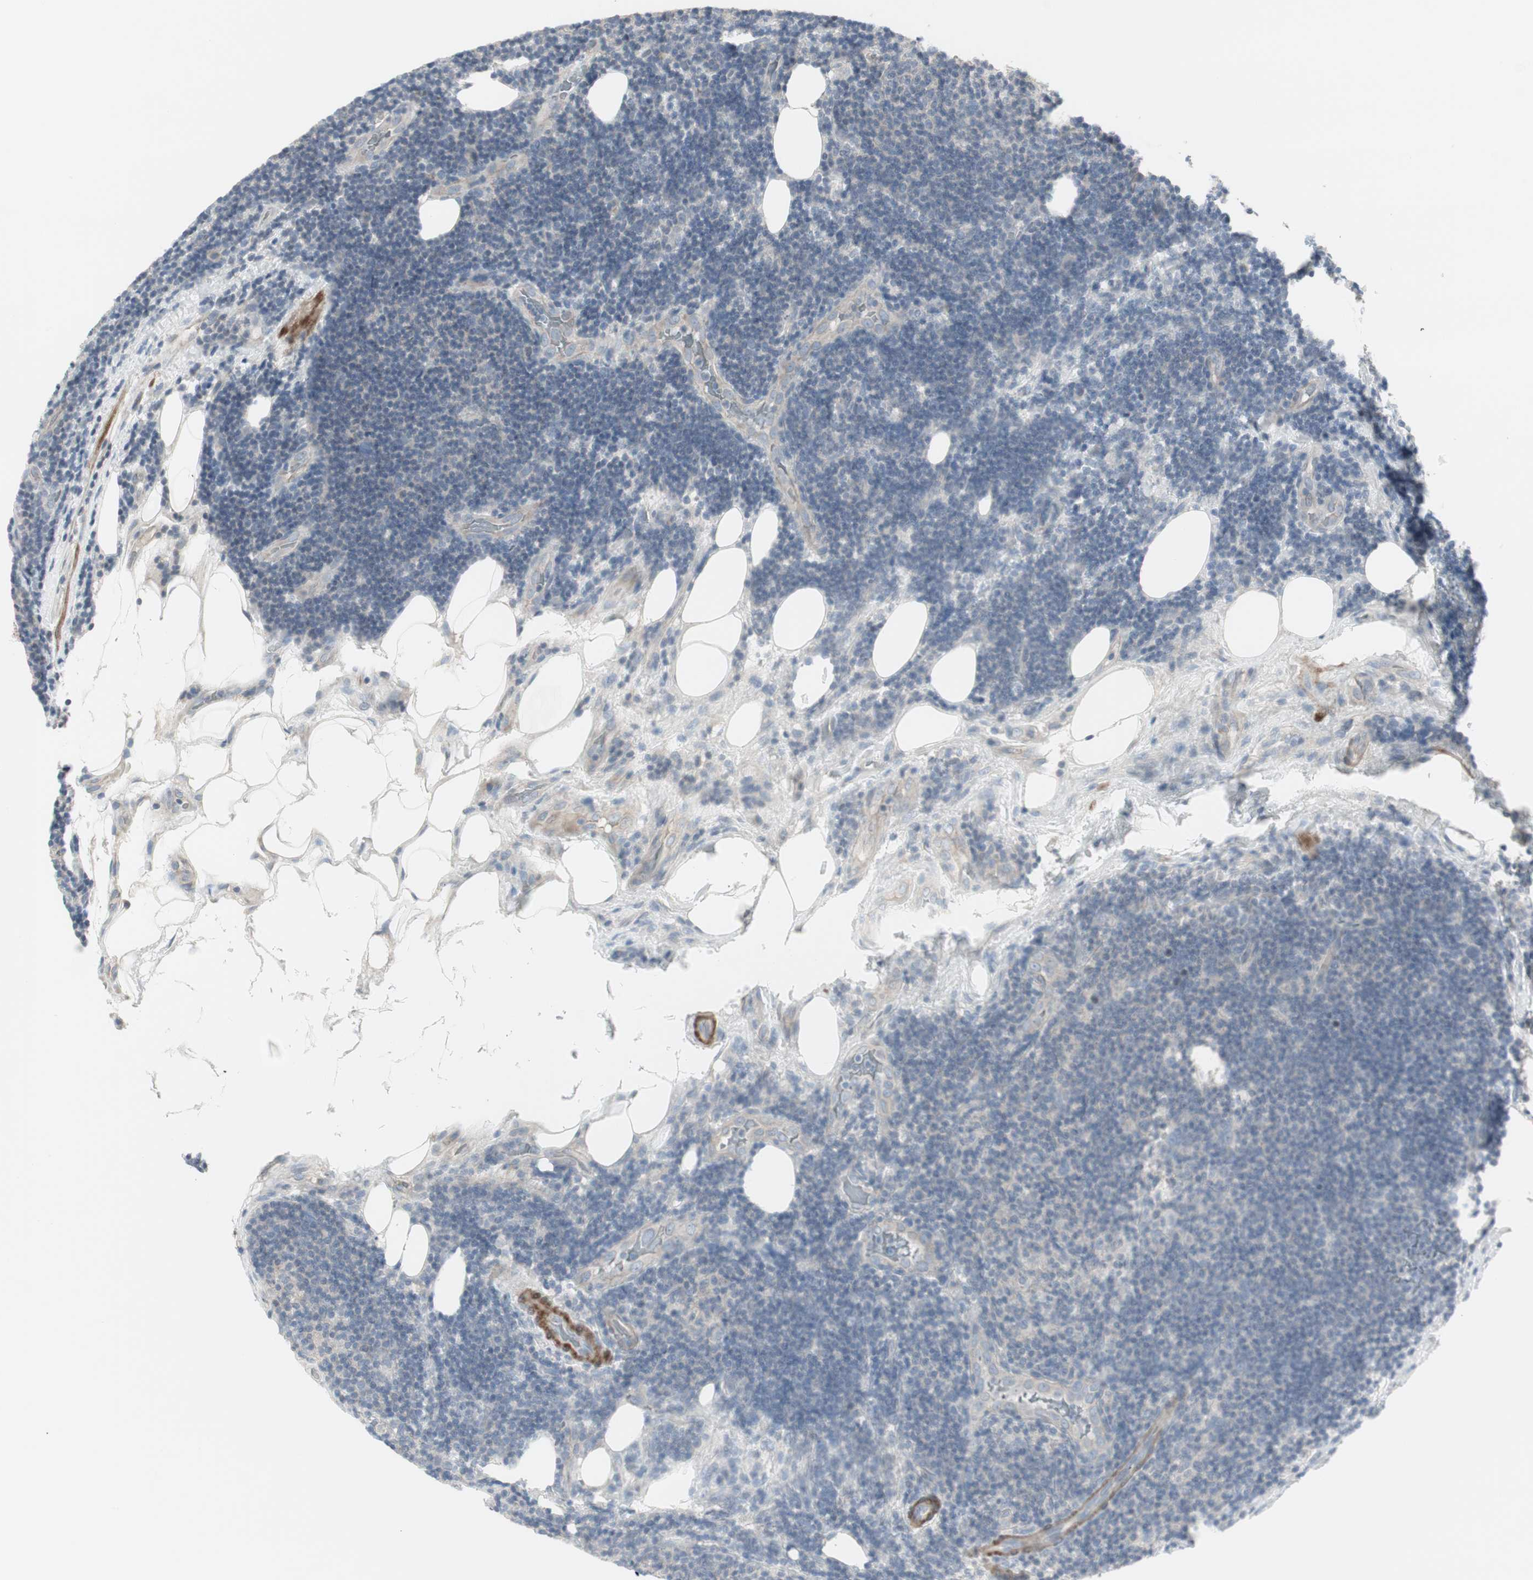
{"staining": {"intensity": "negative", "quantity": "none", "location": "none"}, "tissue": "lymphoma", "cell_type": "Tumor cells", "image_type": "cancer", "snomed": [{"axis": "morphology", "description": "Malignant lymphoma, non-Hodgkin's type, Low grade"}, {"axis": "topography", "description": "Lymph node"}], "caption": "The image exhibits no significant staining in tumor cells of low-grade malignant lymphoma, non-Hodgkin's type. (Brightfield microscopy of DAB immunohistochemistry at high magnification).", "gene": "DMPK", "patient": {"sex": "male", "age": 83}}